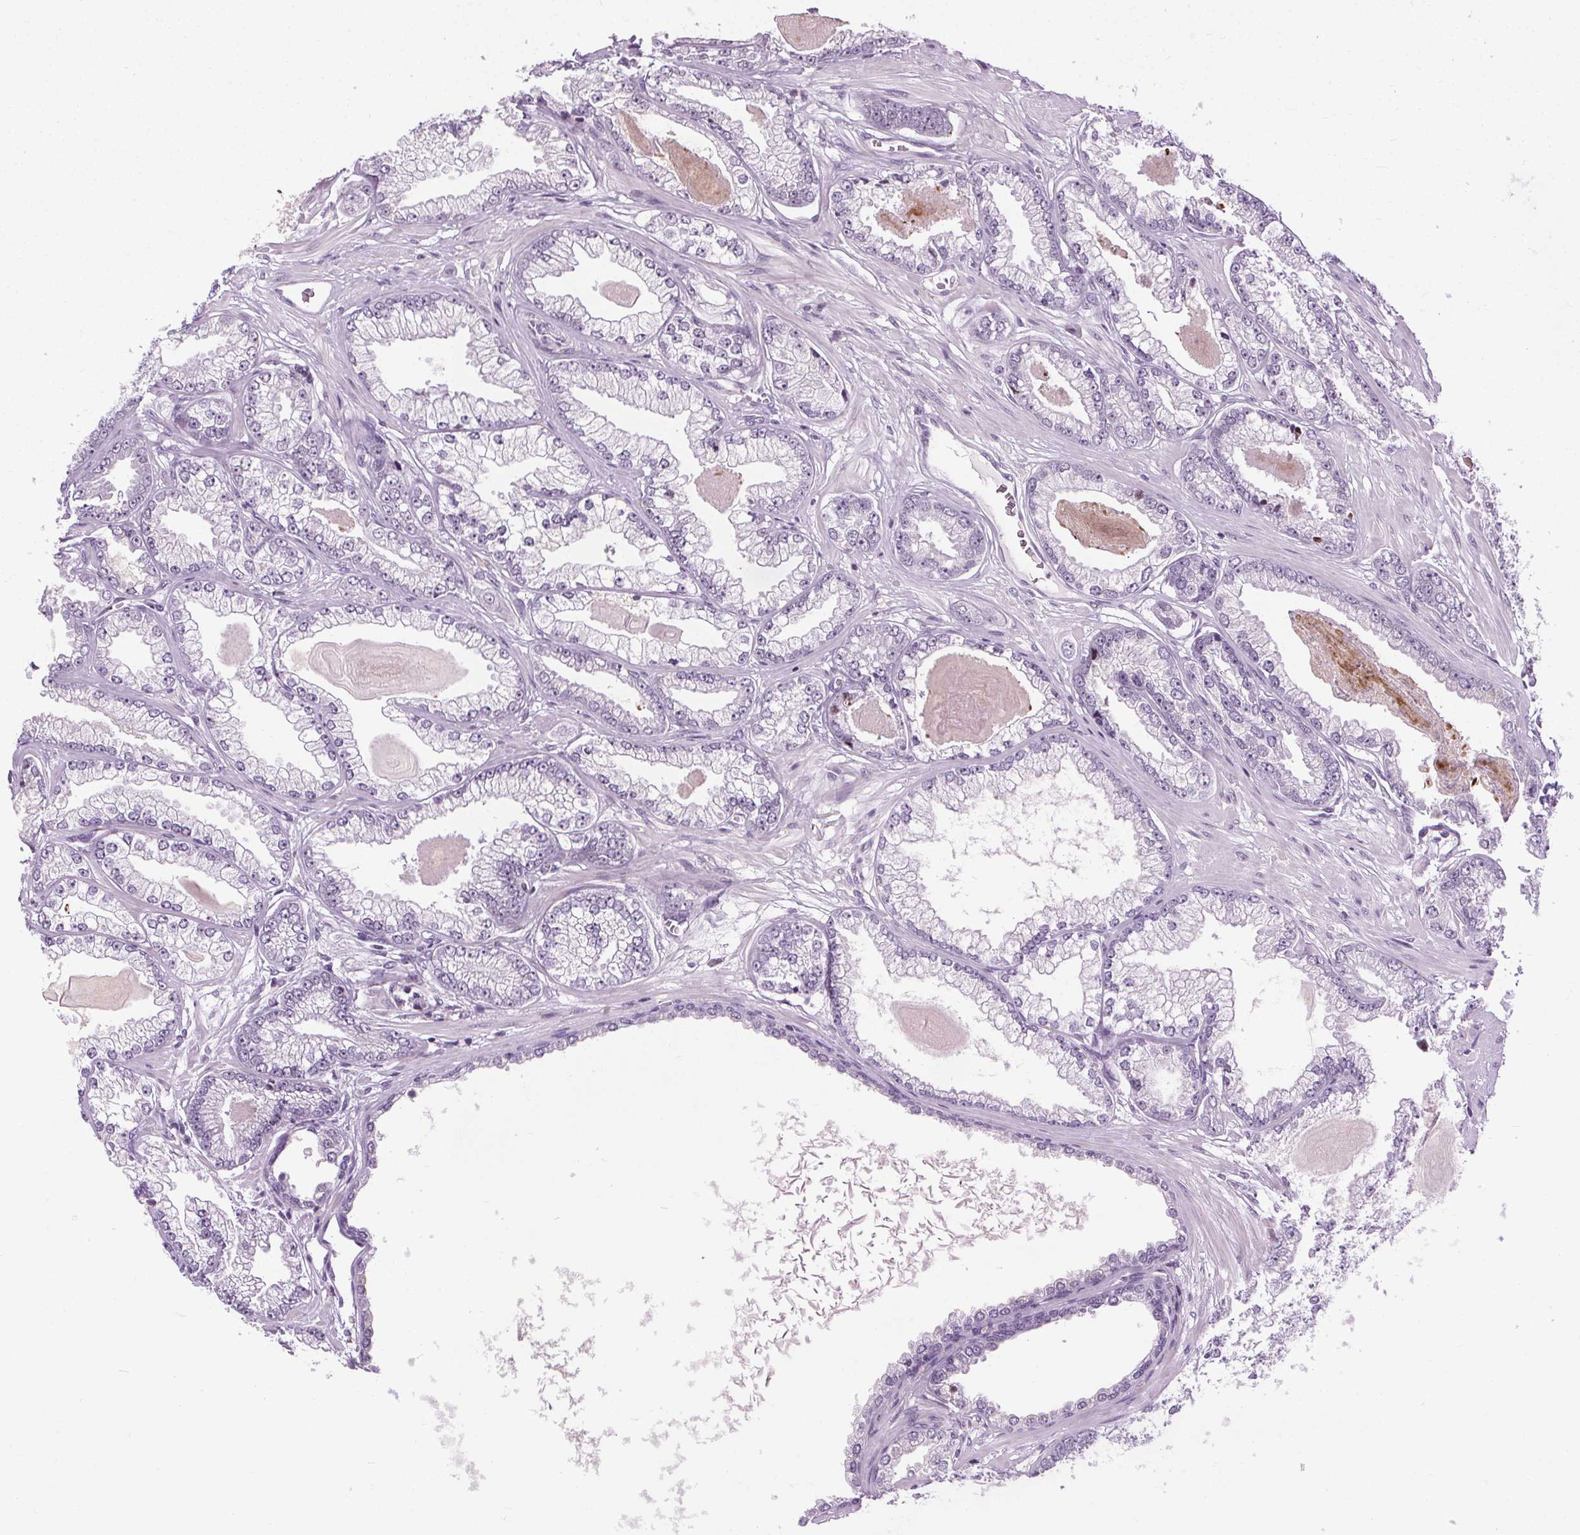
{"staining": {"intensity": "negative", "quantity": "none", "location": "none"}, "tissue": "prostate cancer", "cell_type": "Tumor cells", "image_type": "cancer", "snomed": [{"axis": "morphology", "description": "Adenocarcinoma, Low grade"}, {"axis": "topography", "description": "Prostate"}], "caption": "Human prostate cancer (low-grade adenocarcinoma) stained for a protein using IHC reveals no staining in tumor cells.", "gene": "CEBPA", "patient": {"sex": "male", "age": 64}}